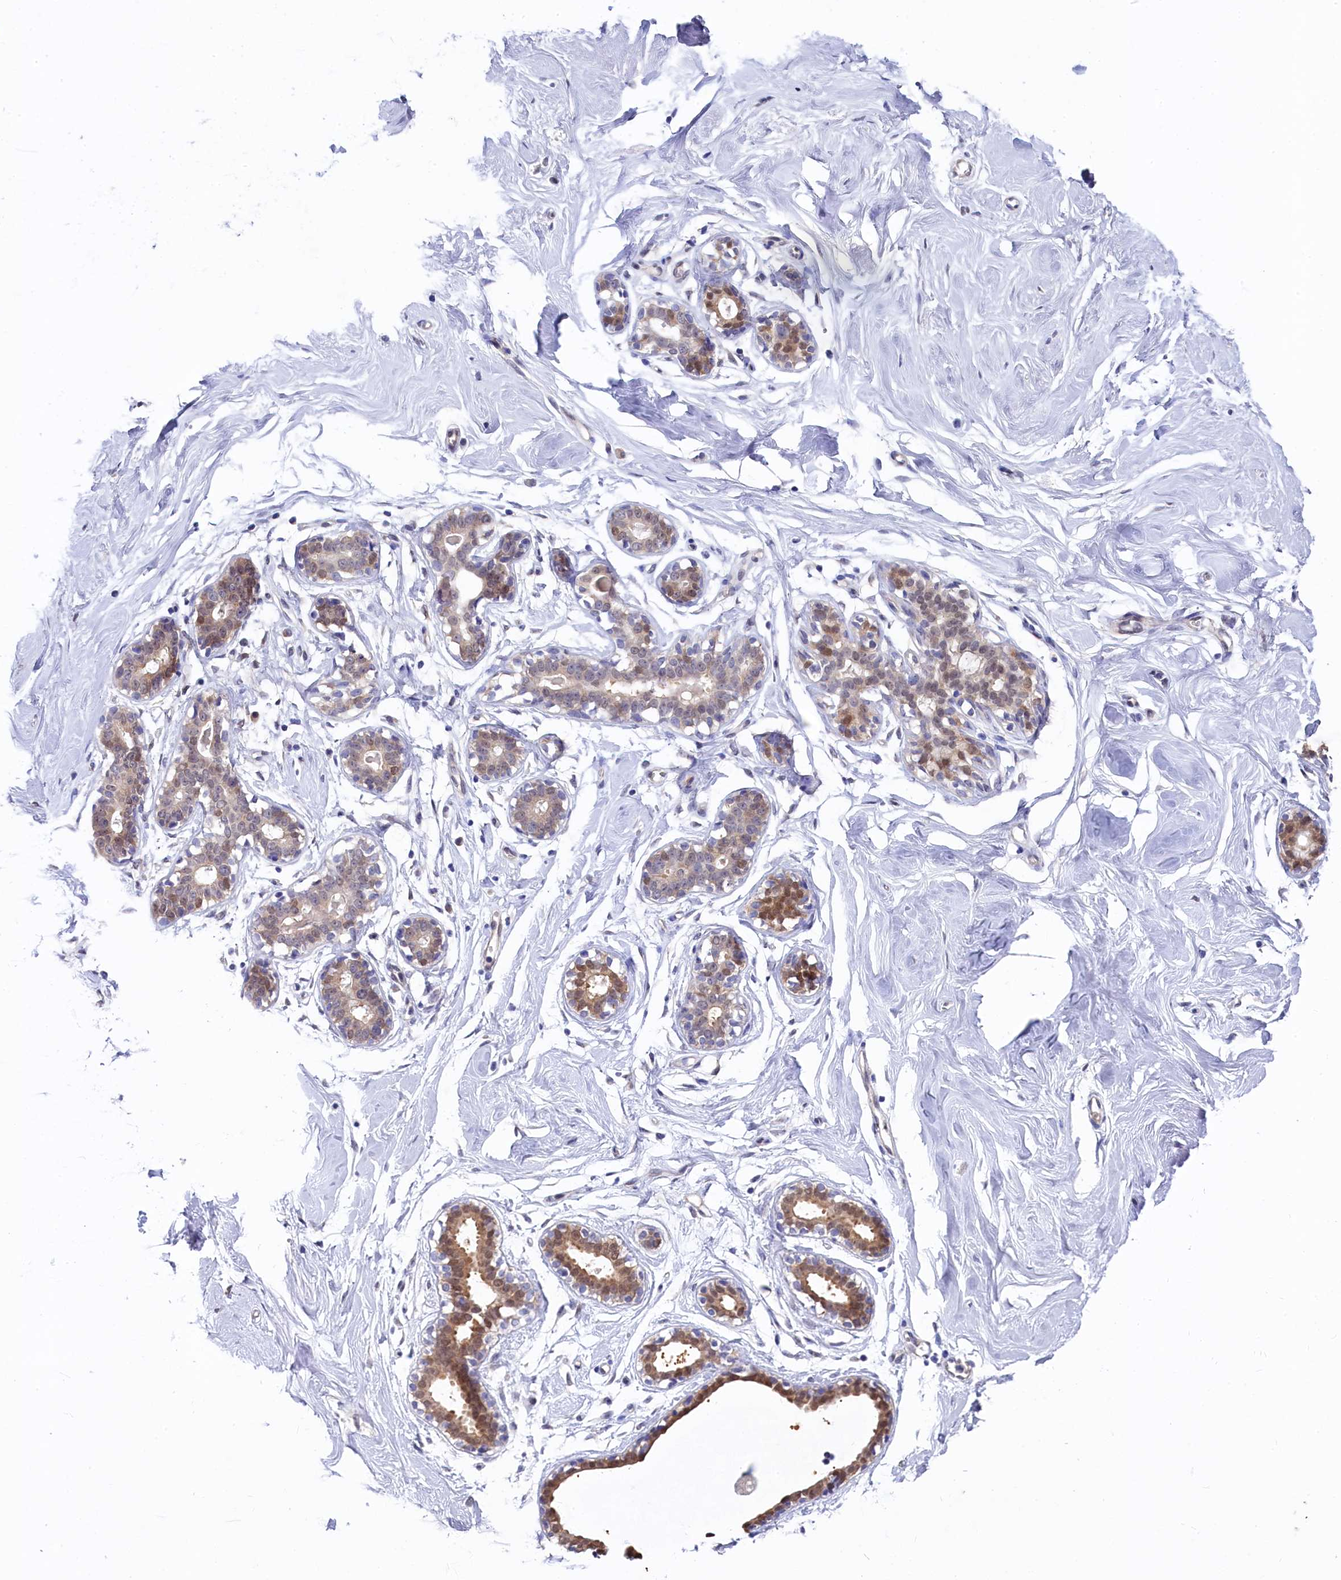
{"staining": {"intensity": "negative", "quantity": "none", "location": "none"}, "tissue": "breast", "cell_type": "Adipocytes", "image_type": "normal", "snomed": [{"axis": "morphology", "description": "Normal tissue, NOS"}, {"axis": "morphology", "description": "Adenoma, NOS"}, {"axis": "topography", "description": "Breast"}], "caption": "Immunohistochemistry (IHC) micrograph of benign human breast stained for a protein (brown), which reveals no positivity in adipocytes.", "gene": "C11orf54", "patient": {"sex": "female", "age": 23}}